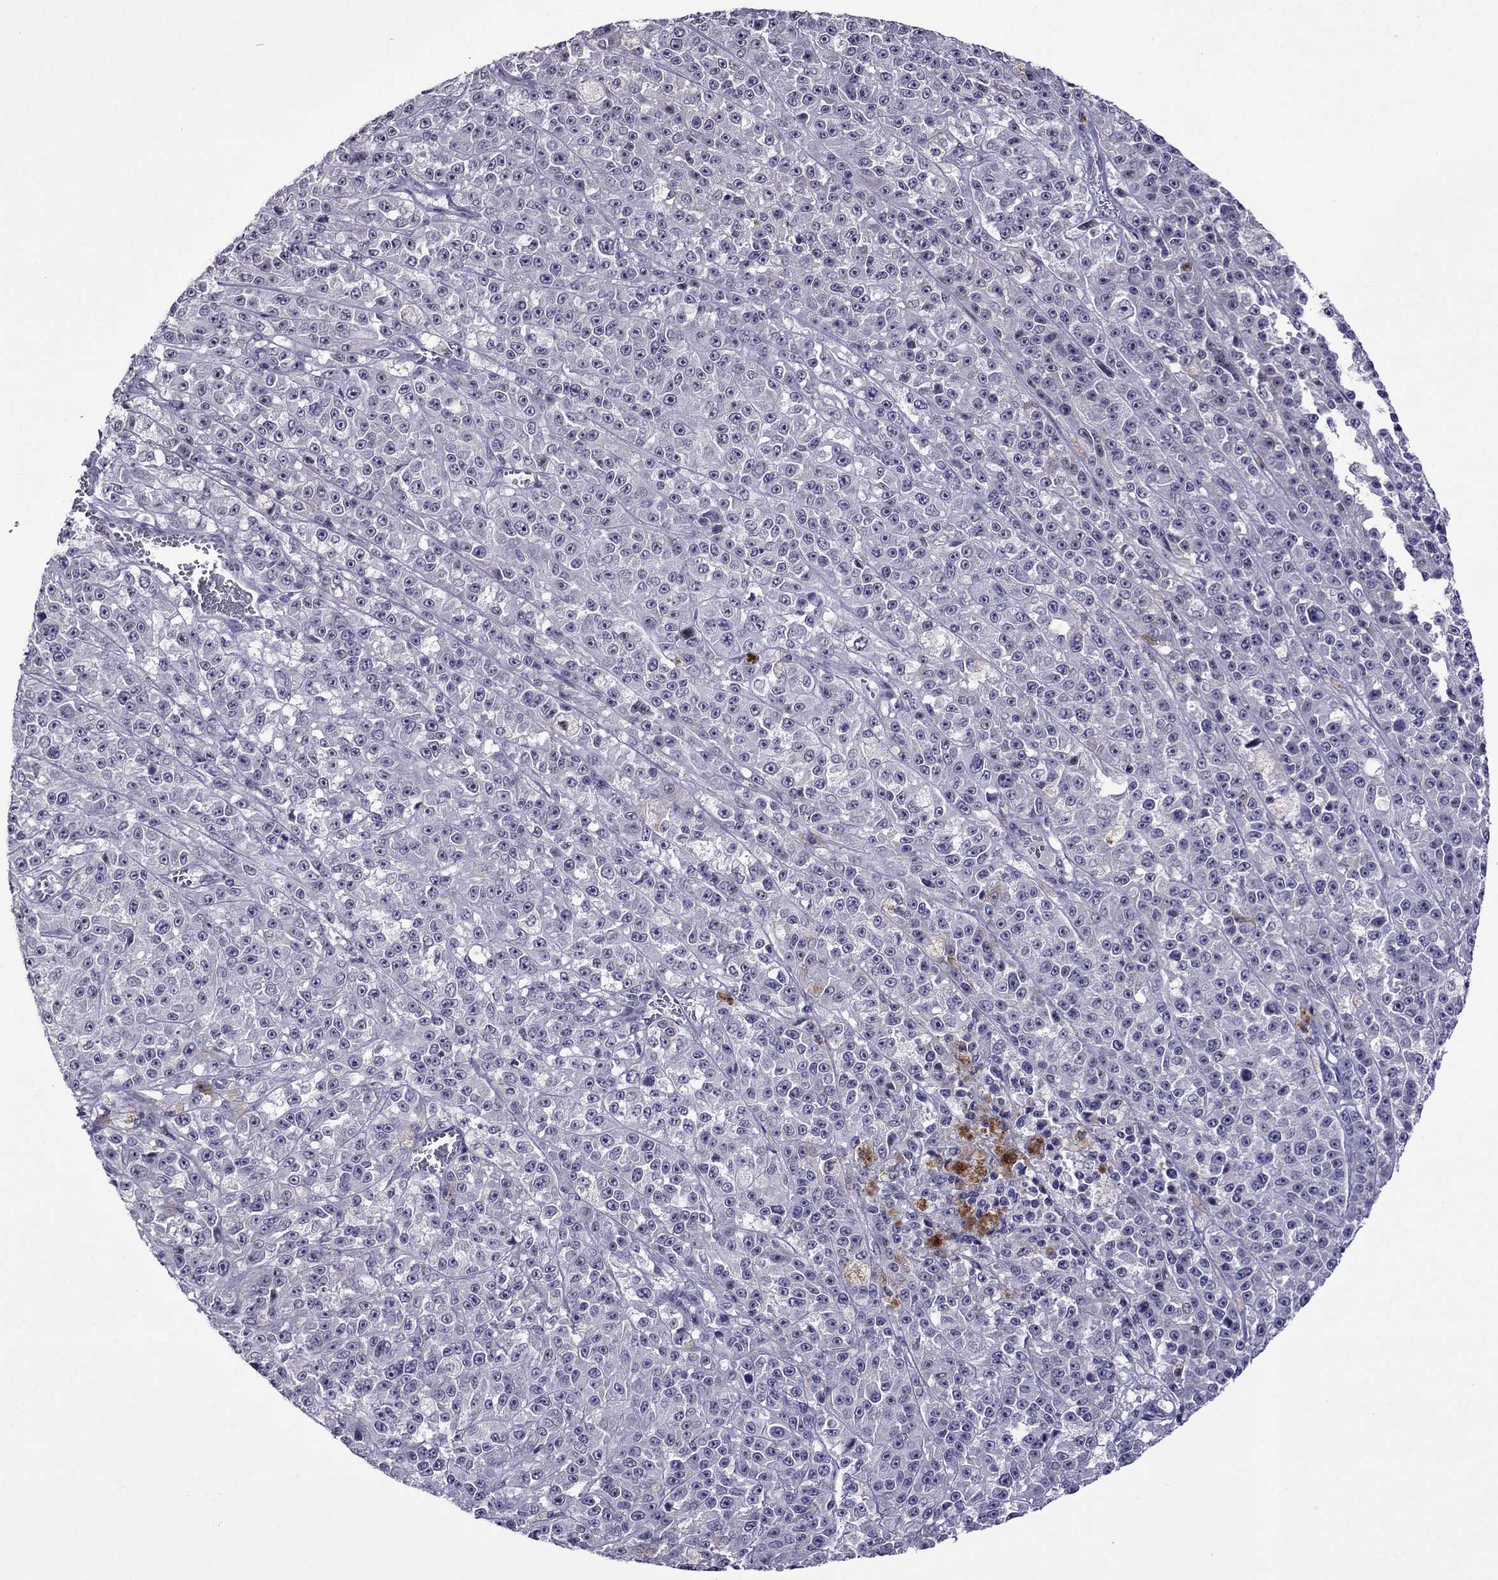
{"staining": {"intensity": "negative", "quantity": "none", "location": "none"}, "tissue": "melanoma", "cell_type": "Tumor cells", "image_type": "cancer", "snomed": [{"axis": "morphology", "description": "Malignant melanoma, NOS"}, {"axis": "topography", "description": "Skin"}], "caption": "DAB (3,3'-diaminobenzidine) immunohistochemical staining of human malignant melanoma demonstrates no significant staining in tumor cells. (DAB immunohistochemistry, high magnification).", "gene": "SPTBN4", "patient": {"sex": "female", "age": 58}}